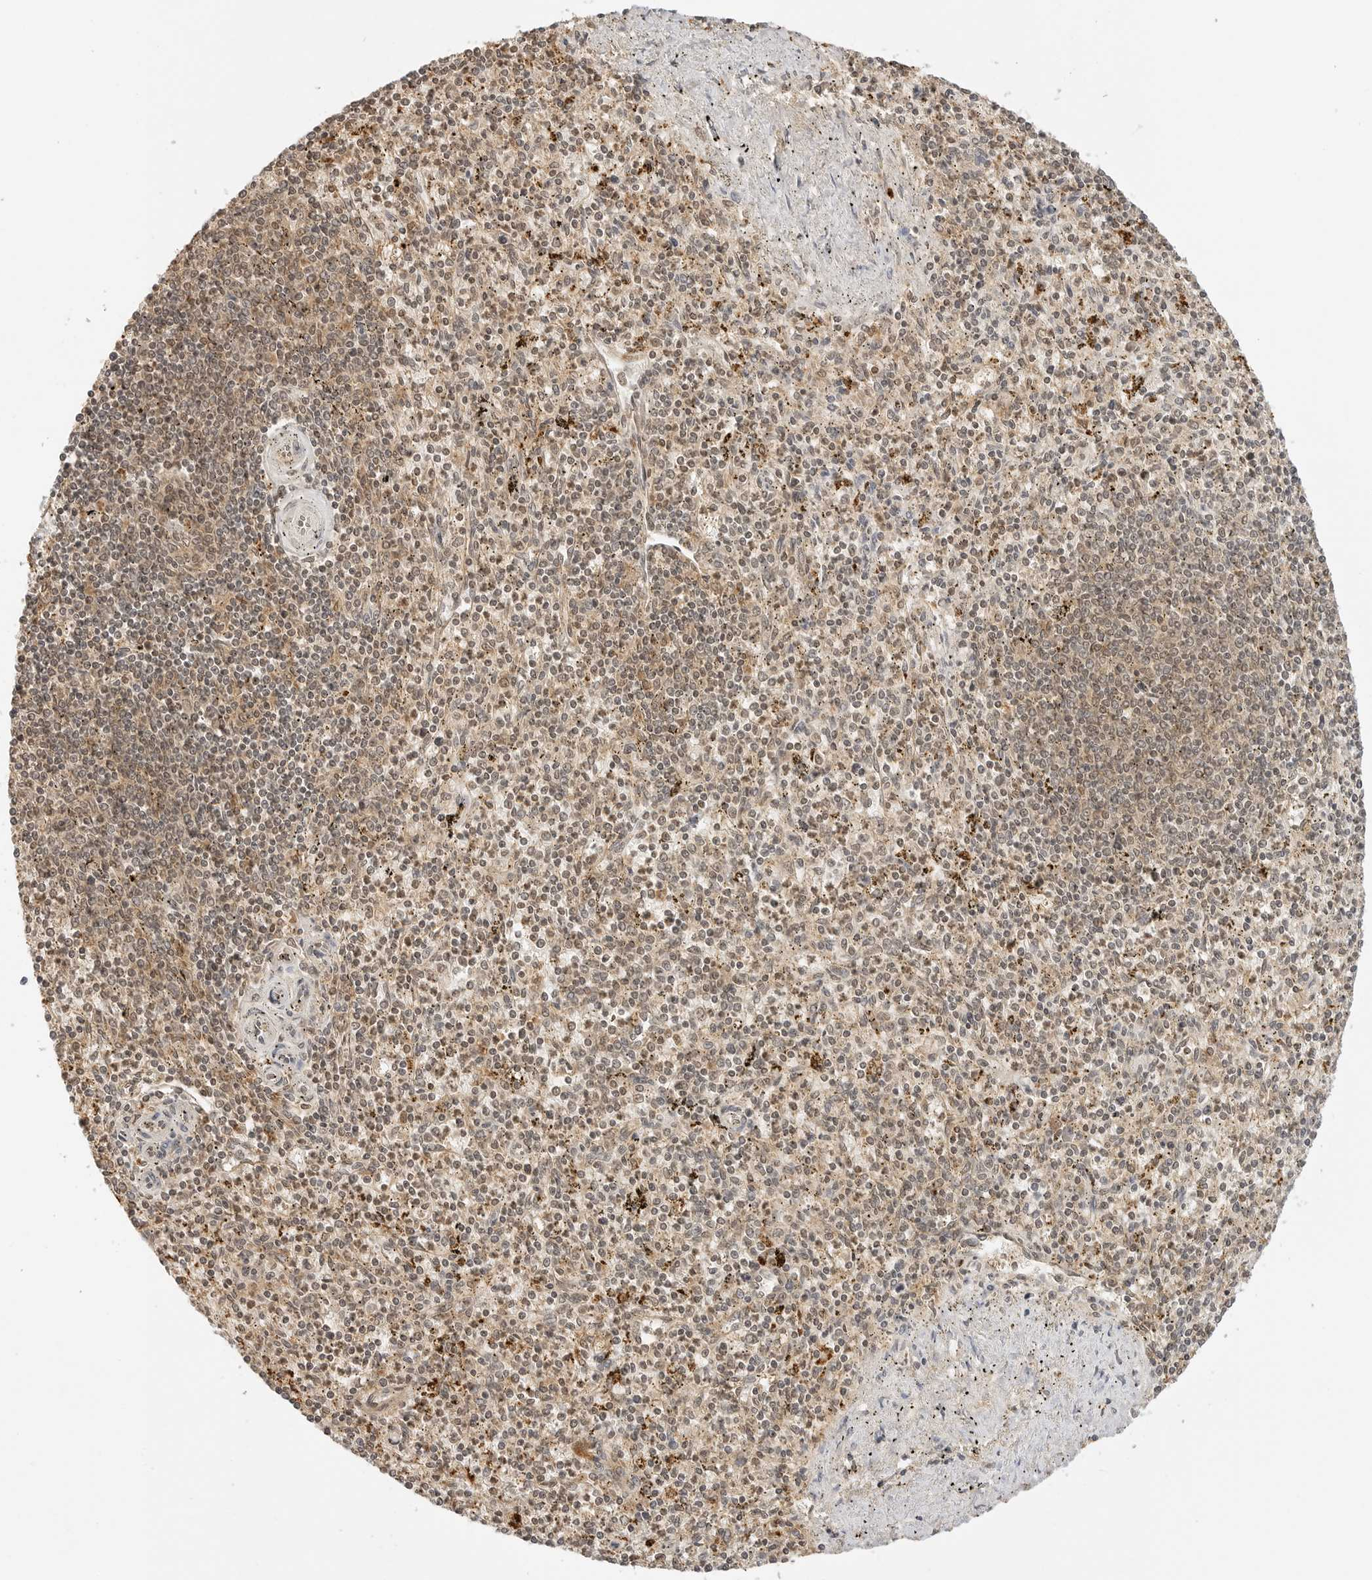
{"staining": {"intensity": "moderate", "quantity": ">75%", "location": "cytoplasmic/membranous,nuclear"}, "tissue": "spleen", "cell_type": "Cells in red pulp", "image_type": "normal", "snomed": [{"axis": "morphology", "description": "Normal tissue, NOS"}, {"axis": "topography", "description": "Spleen"}], "caption": "The micrograph displays staining of normal spleen, revealing moderate cytoplasmic/membranous,nuclear protein expression (brown color) within cells in red pulp.", "gene": "EPHA1", "patient": {"sex": "male", "age": 72}}